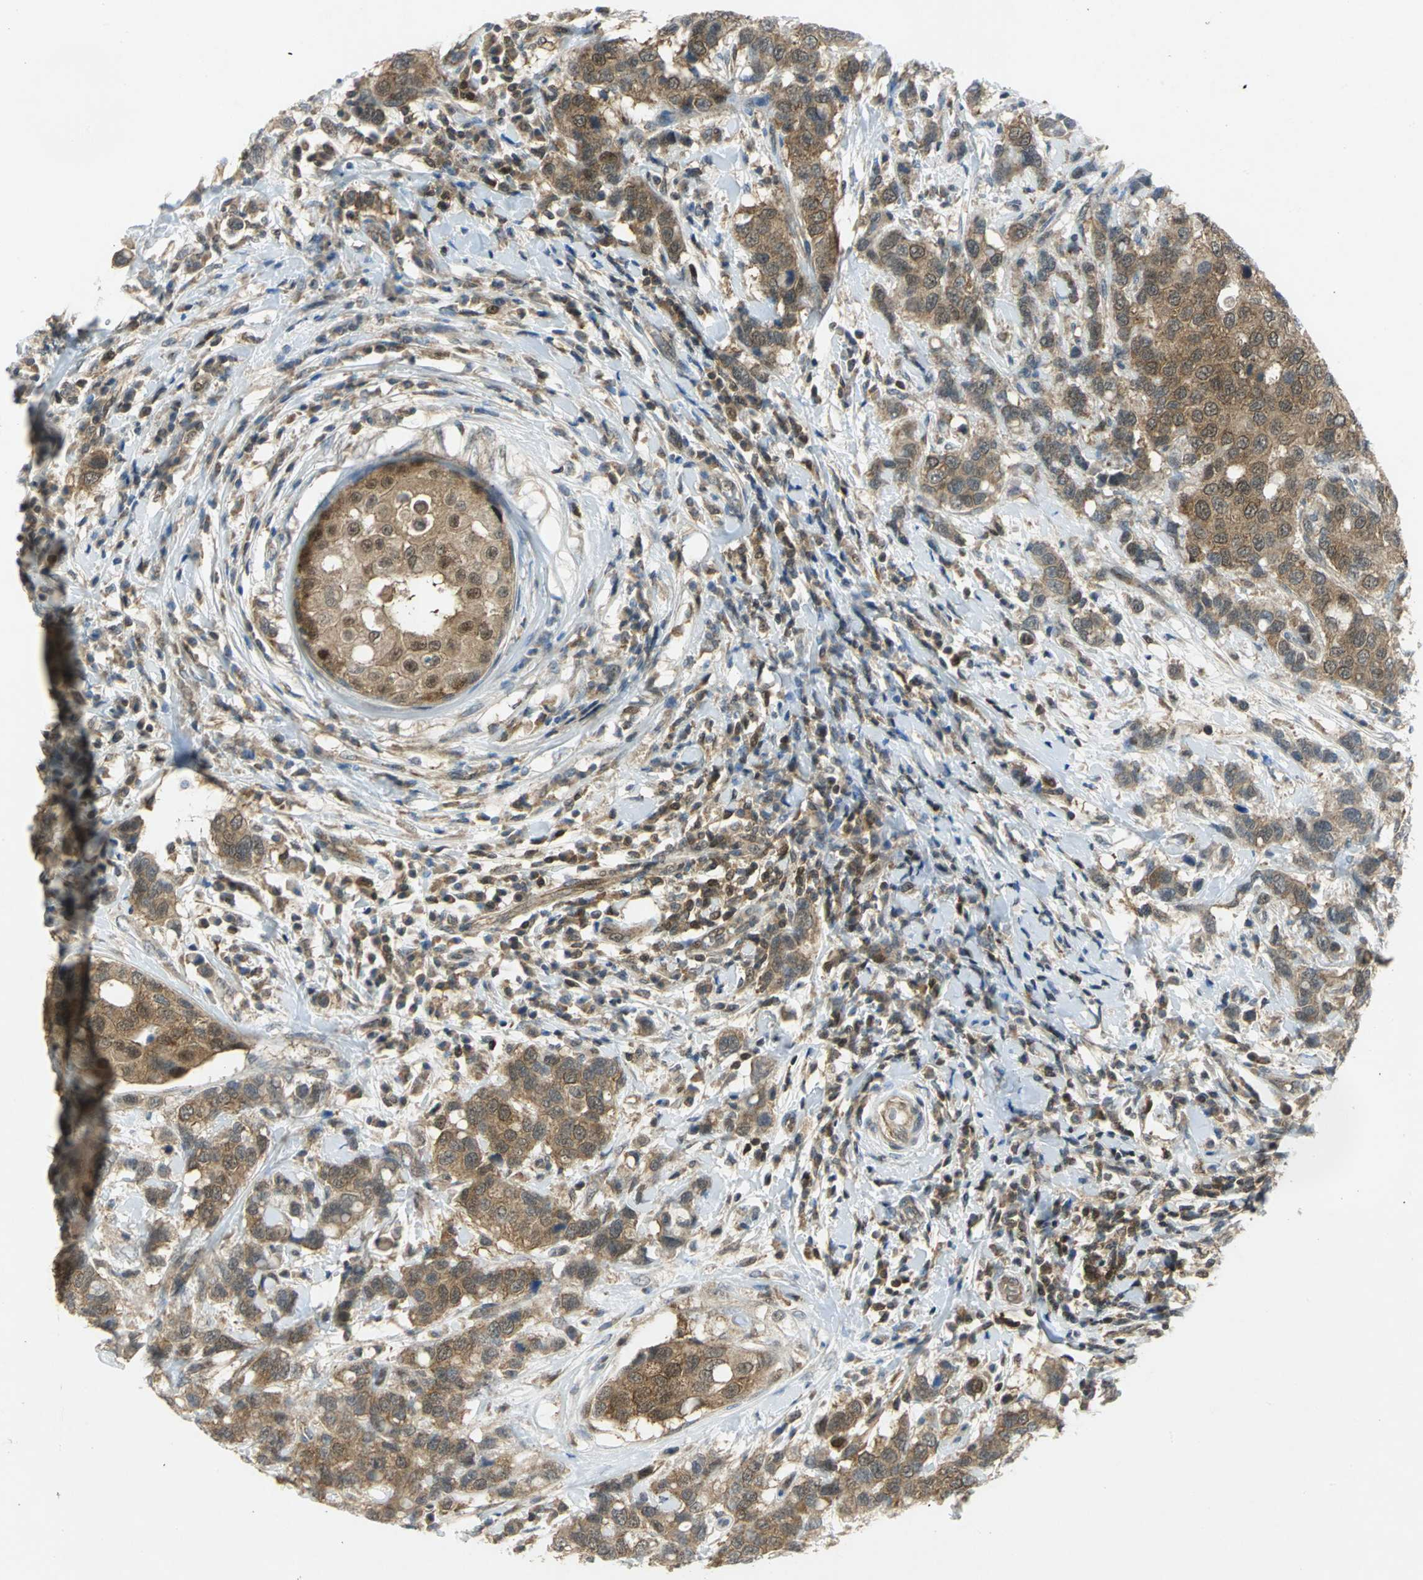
{"staining": {"intensity": "moderate", "quantity": ">75%", "location": "cytoplasmic/membranous"}, "tissue": "breast cancer", "cell_type": "Tumor cells", "image_type": "cancer", "snomed": [{"axis": "morphology", "description": "Duct carcinoma"}, {"axis": "topography", "description": "Breast"}], "caption": "An image showing moderate cytoplasmic/membranous positivity in about >75% of tumor cells in breast cancer, as visualized by brown immunohistochemical staining.", "gene": "PPIA", "patient": {"sex": "female", "age": 27}}